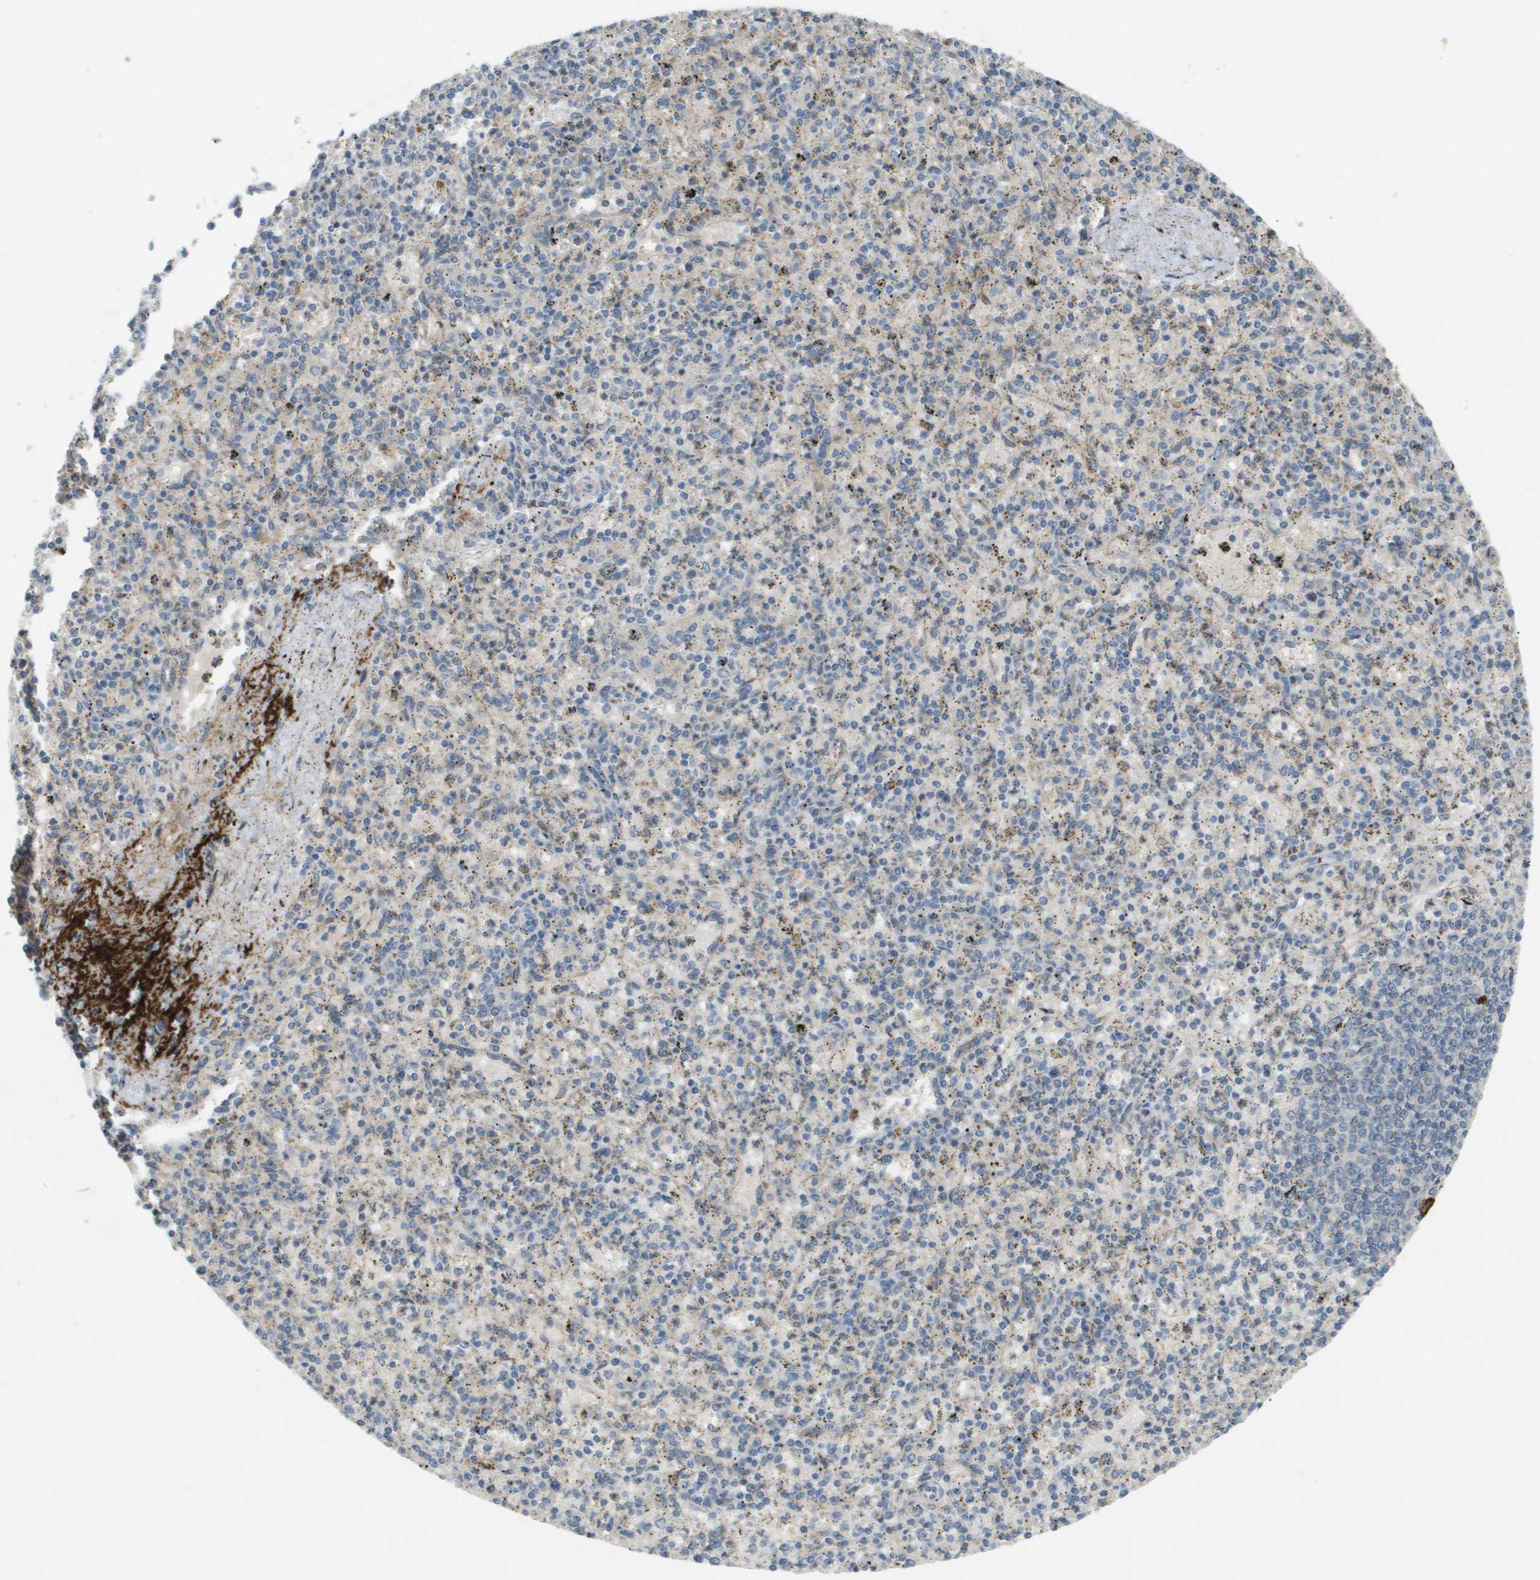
{"staining": {"intensity": "weak", "quantity": "<25%", "location": "cytoplasmic/membranous"}, "tissue": "spleen", "cell_type": "Cells in red pulp", "image_type": "normal", "snomed": [{"axis": "morphology", "description": "Normal tissue, NOS"}, {"axis": "topography", "description": "Spleen"}], "caption": "Immunohistochemical staining of benign spleen reveals no significant staining in cells in red pulp. Nuclei are stained in blue.", "gene": "VTN", "patient": {"sex": "male", "age": 72}}